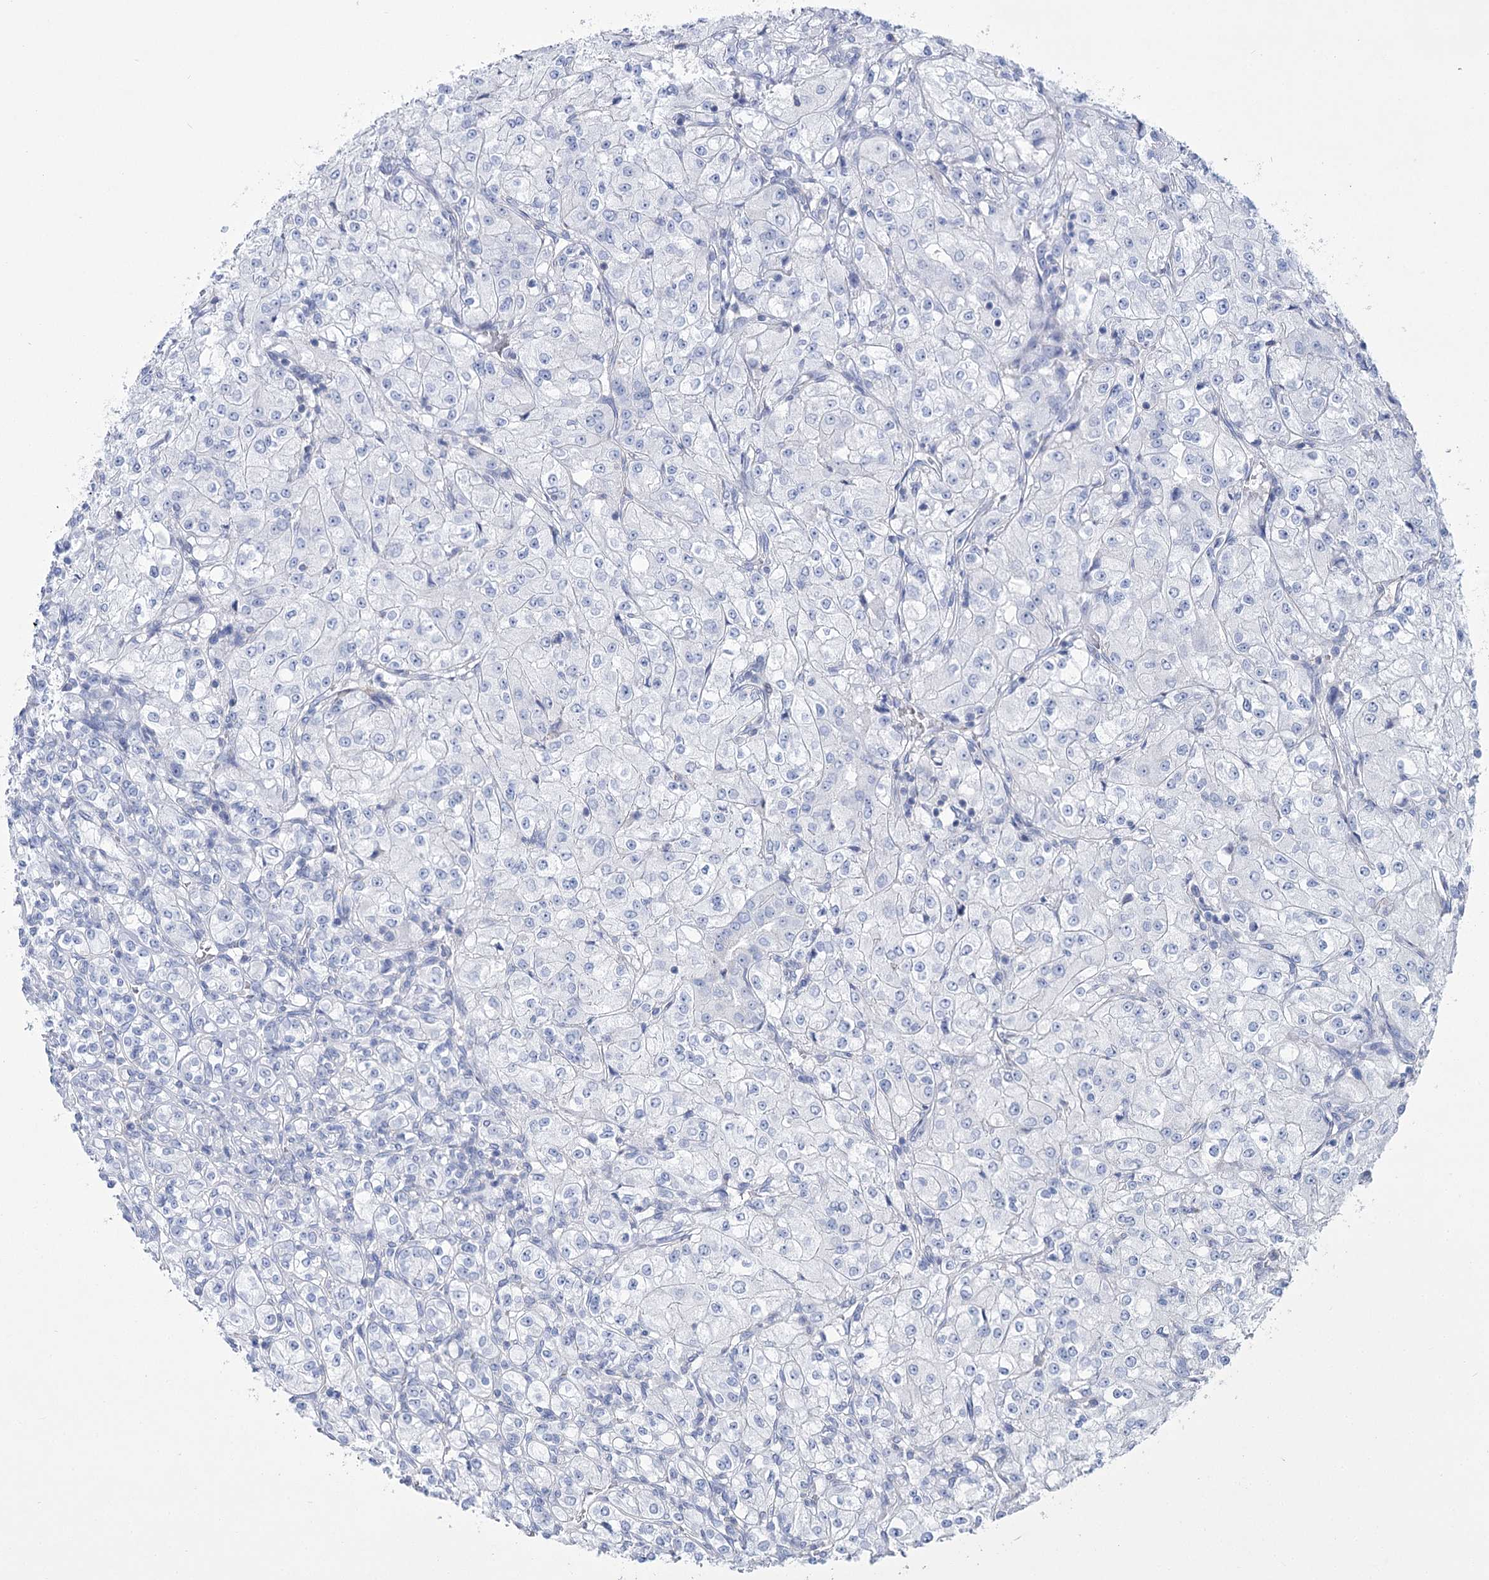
{"staining": {"intensity": "negative", "quantity": "none", "location": "none"}, "tissue": "renal cancer", "cell_type": "Tumor cells", "image_type": "cancer", "snomed": [{"axis": "morphology", "description": "Adenocarcinoma, NOS"}, {"axis": "topography", "description": "Kidney"}], "caption": "High magnification brightfield microscopy of renal adenocarcinoma stained with DAB (brown) and counterstained with hematoxylin (blue): tumor cells show no significant positivity.", "gene": "PCDHA1", "patient": {"sex": "male", "age": 77}}